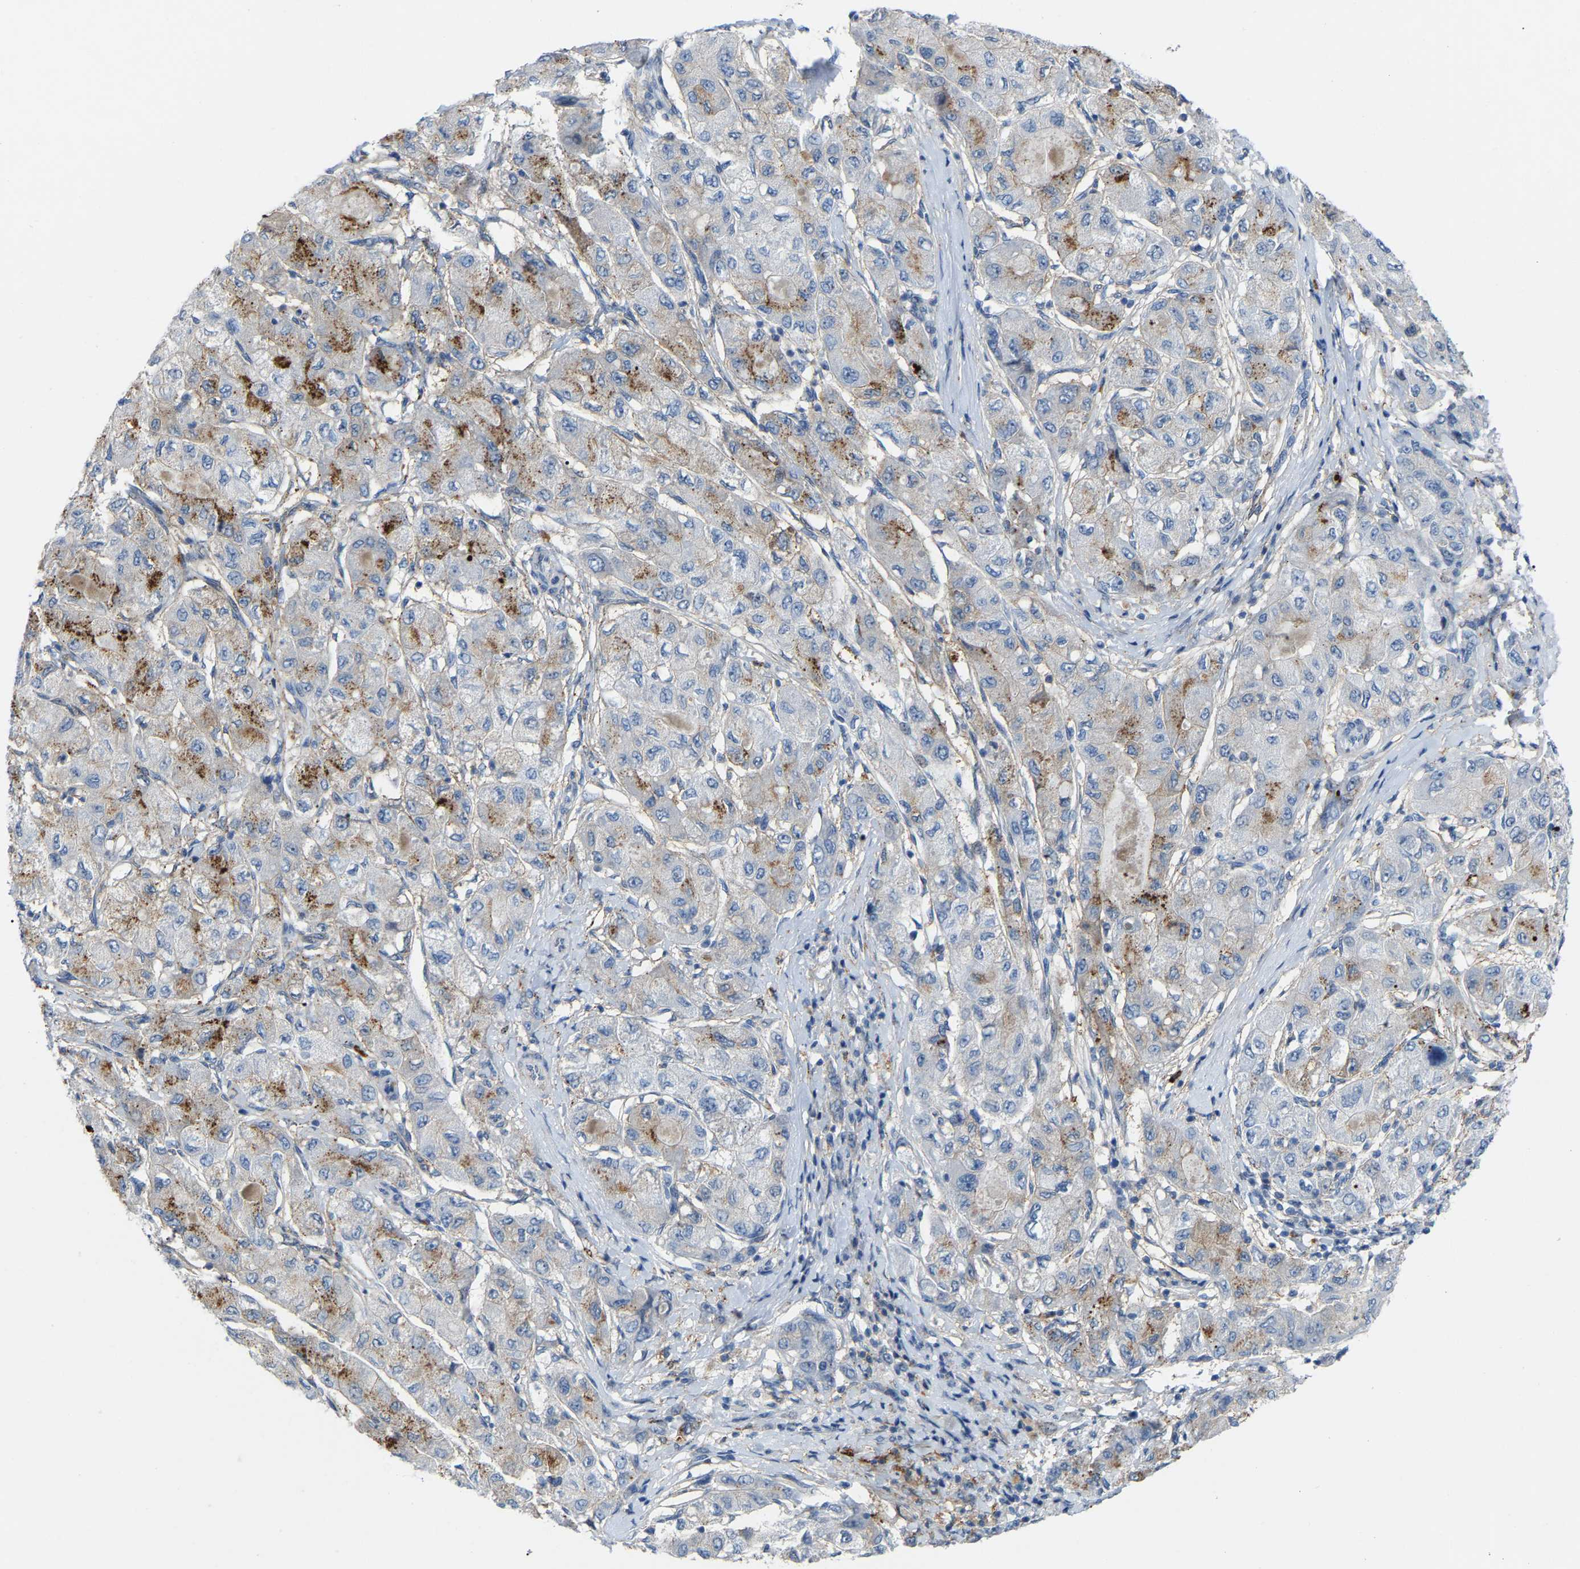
{"staining": {"intensity": "moderate", "quantity": "25%-75%", "location": "cytoplasmic/membranous"}, "tissue": "liver cancer", "cell_type": "Tumor cells", "image_type": "cancer", "snomed": [{"axis": "morphology", "description": "Carcinoma, Hepatocellular, NOS"}, {"axis": "topography", "description": "Liver"}], "caption": "High-magnification brightfield microscopy of liver cancer (hepatocellular carcinoma) stained with DAB (3,3'-diaminobenzidine) (brown) and counterstained with hematoxylin (blue). tumor cells exhibit moderate cytoplasmic/membranous positivity is identified in approximately25%-75% of cells. (brown staining indicates protein expression, while blue staining denotes nuclei).", "gene": "ABTB2", "patient": {"sex": "male", "age": 80}}